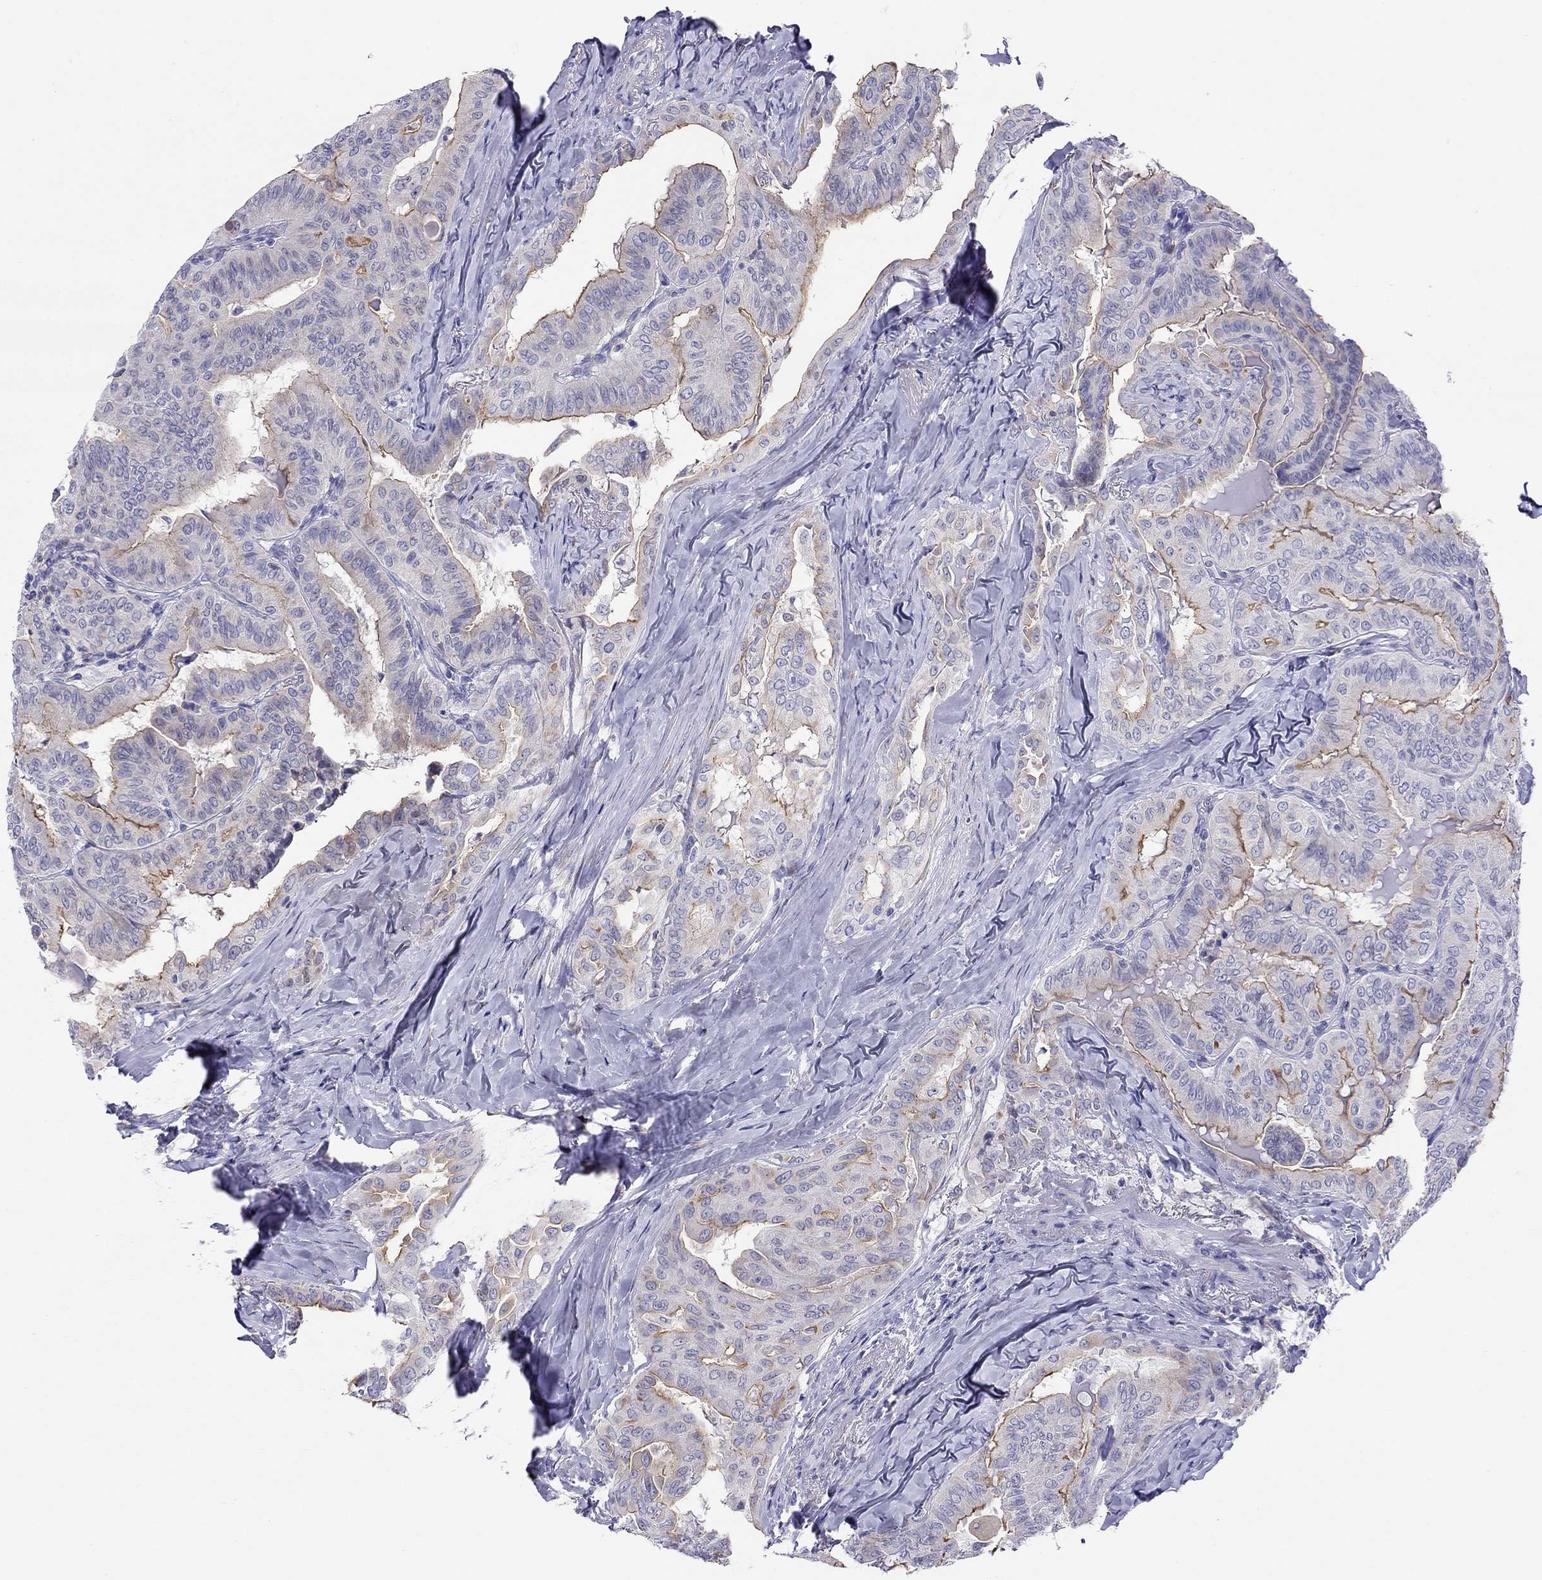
{"staining": {"intensity": "moderate", "quantity": "25%-75%", "location": "cytoplasmic/membranous"}, "tissue": "thyroid cancer", "cell_type": "Tumor cells", "image_type": "cancer", "snomed": [{"axis": "morphology", "description": "Papillary adenocarcinoma, NOS"}, {"axis": "topography", "description": "Thyroid gland"}], "caption": "Protein staining of thyroid cancer tissue exhibits moderate cytoplasmic/membranous expression in about 25%-75% of tumor cells.", "gene": "SLC46A2", "patient": {"sex": "female", "age": 68}}